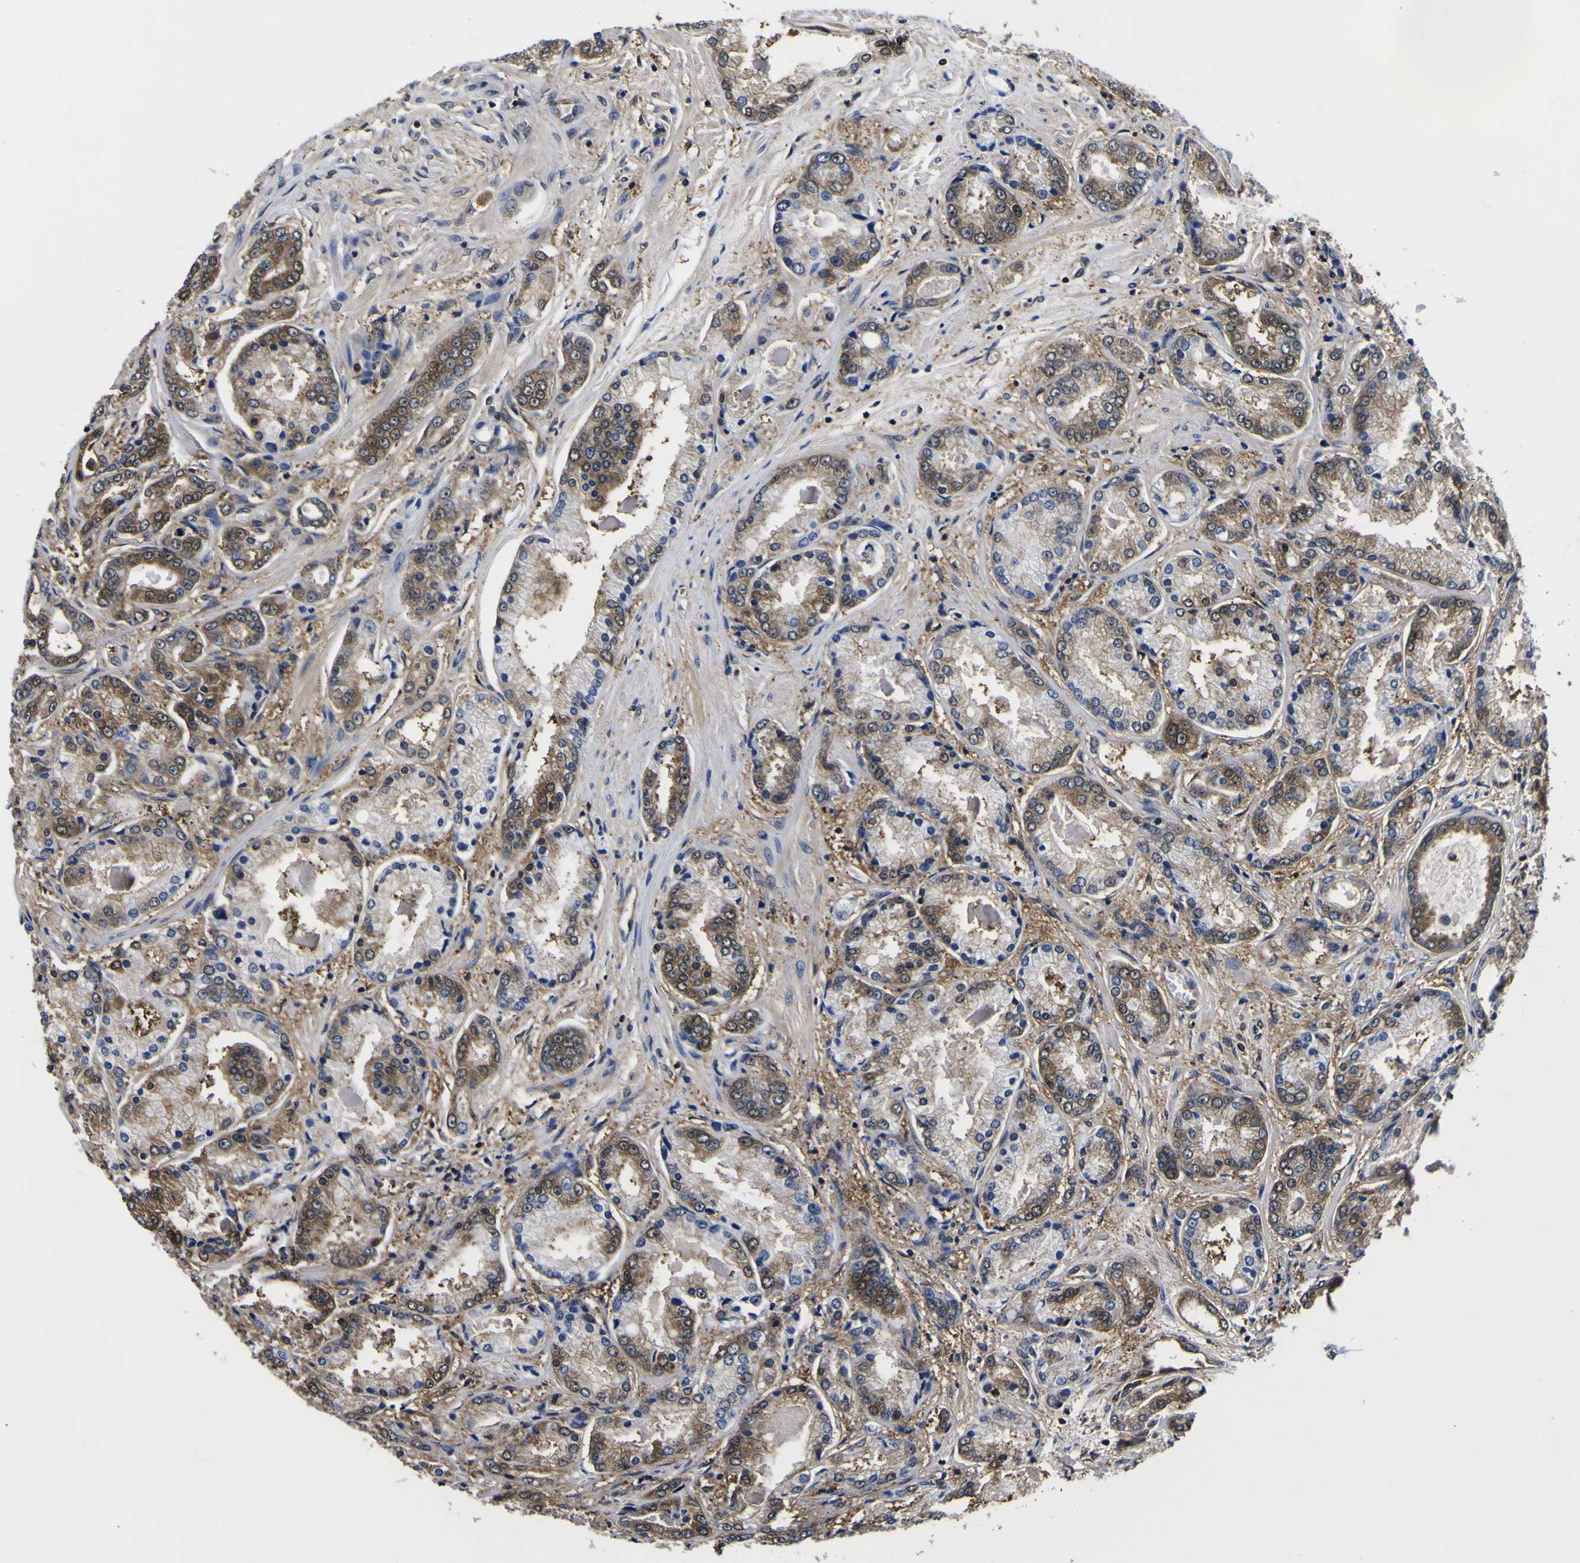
{"staining": {"intensity": "moderate", "quantity": "25%-75%", "location": "cytoplasmic/membranous,nuclear"}, "tissue": "prostate cancer", "cell_type": "Tumor cells", "image_type": "cancer", "snomed": [{"axis": "morphology", "description": "Adenocarcinoma, High grade"}, {"axis": "topography", "description": "Prostate"}], "caption": "Approximately 25%-75% of tumor cells in human prostate high-grade adenocarcinoma demonstrate moderate cytoplasmic/membranous and nuclear protein expression as visualized by brown immunohistochemical staining.", "gene": "FAM110B", "patient": {"sex": "male", "age": 59}}